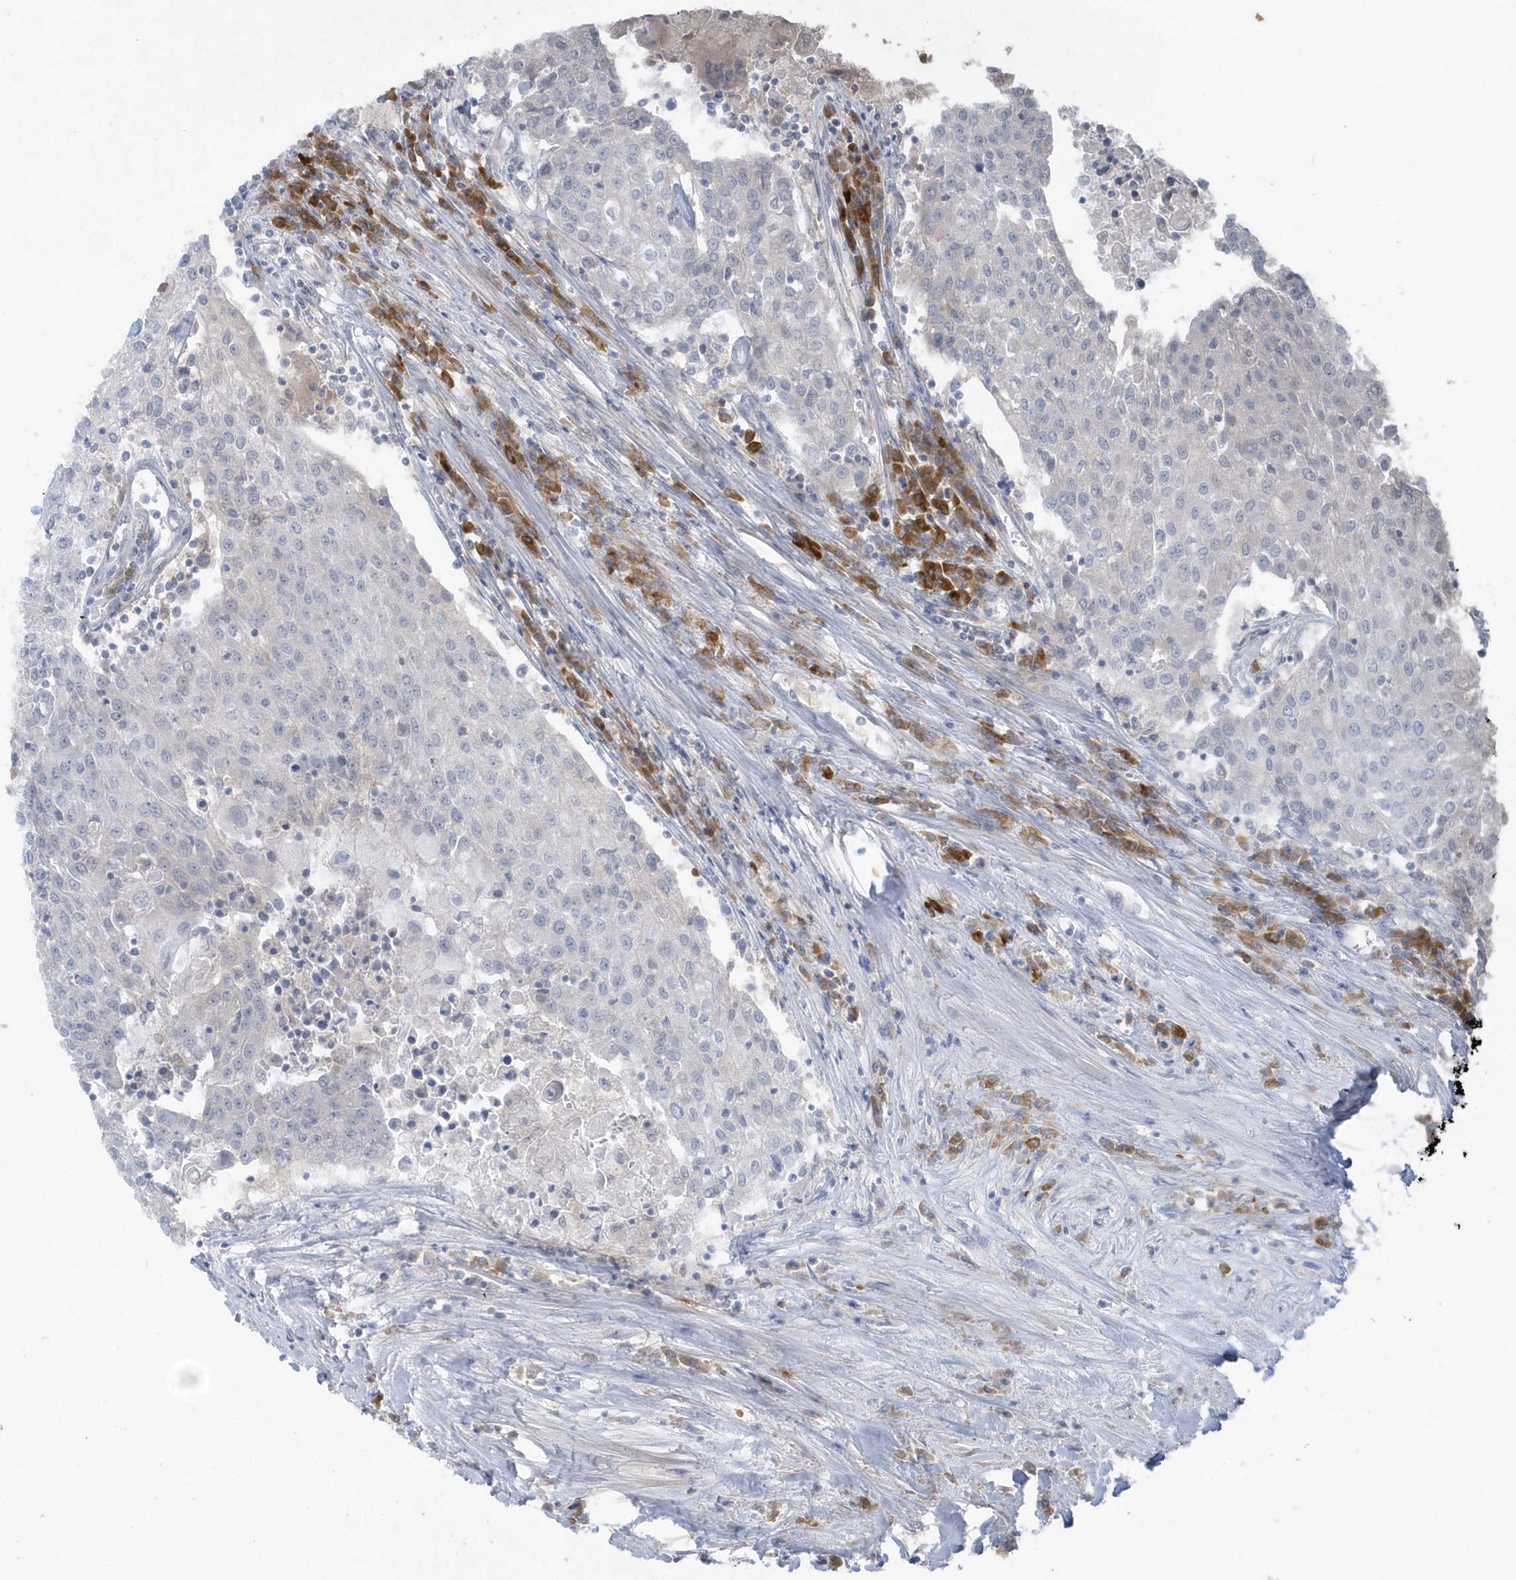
{"staining": {"intensity": "negative", "quantity": "none", "location": "none"}, "tissue": "urothelial cancer", "cell_type": "Tumor cells", "image_type": "cancer", "snomed": [{"axis": "morphology", "description": "Urothelial carcinoma, High grade"}, {"axis": "topography", "description": "Urinary bladder"}], "caption": "Urothelial cancer was stained to show a protein in brown. There is no significant staining in tumor cells.", "gene": "HERPUD1", "patient": {"sex": "female", "age": 85}}